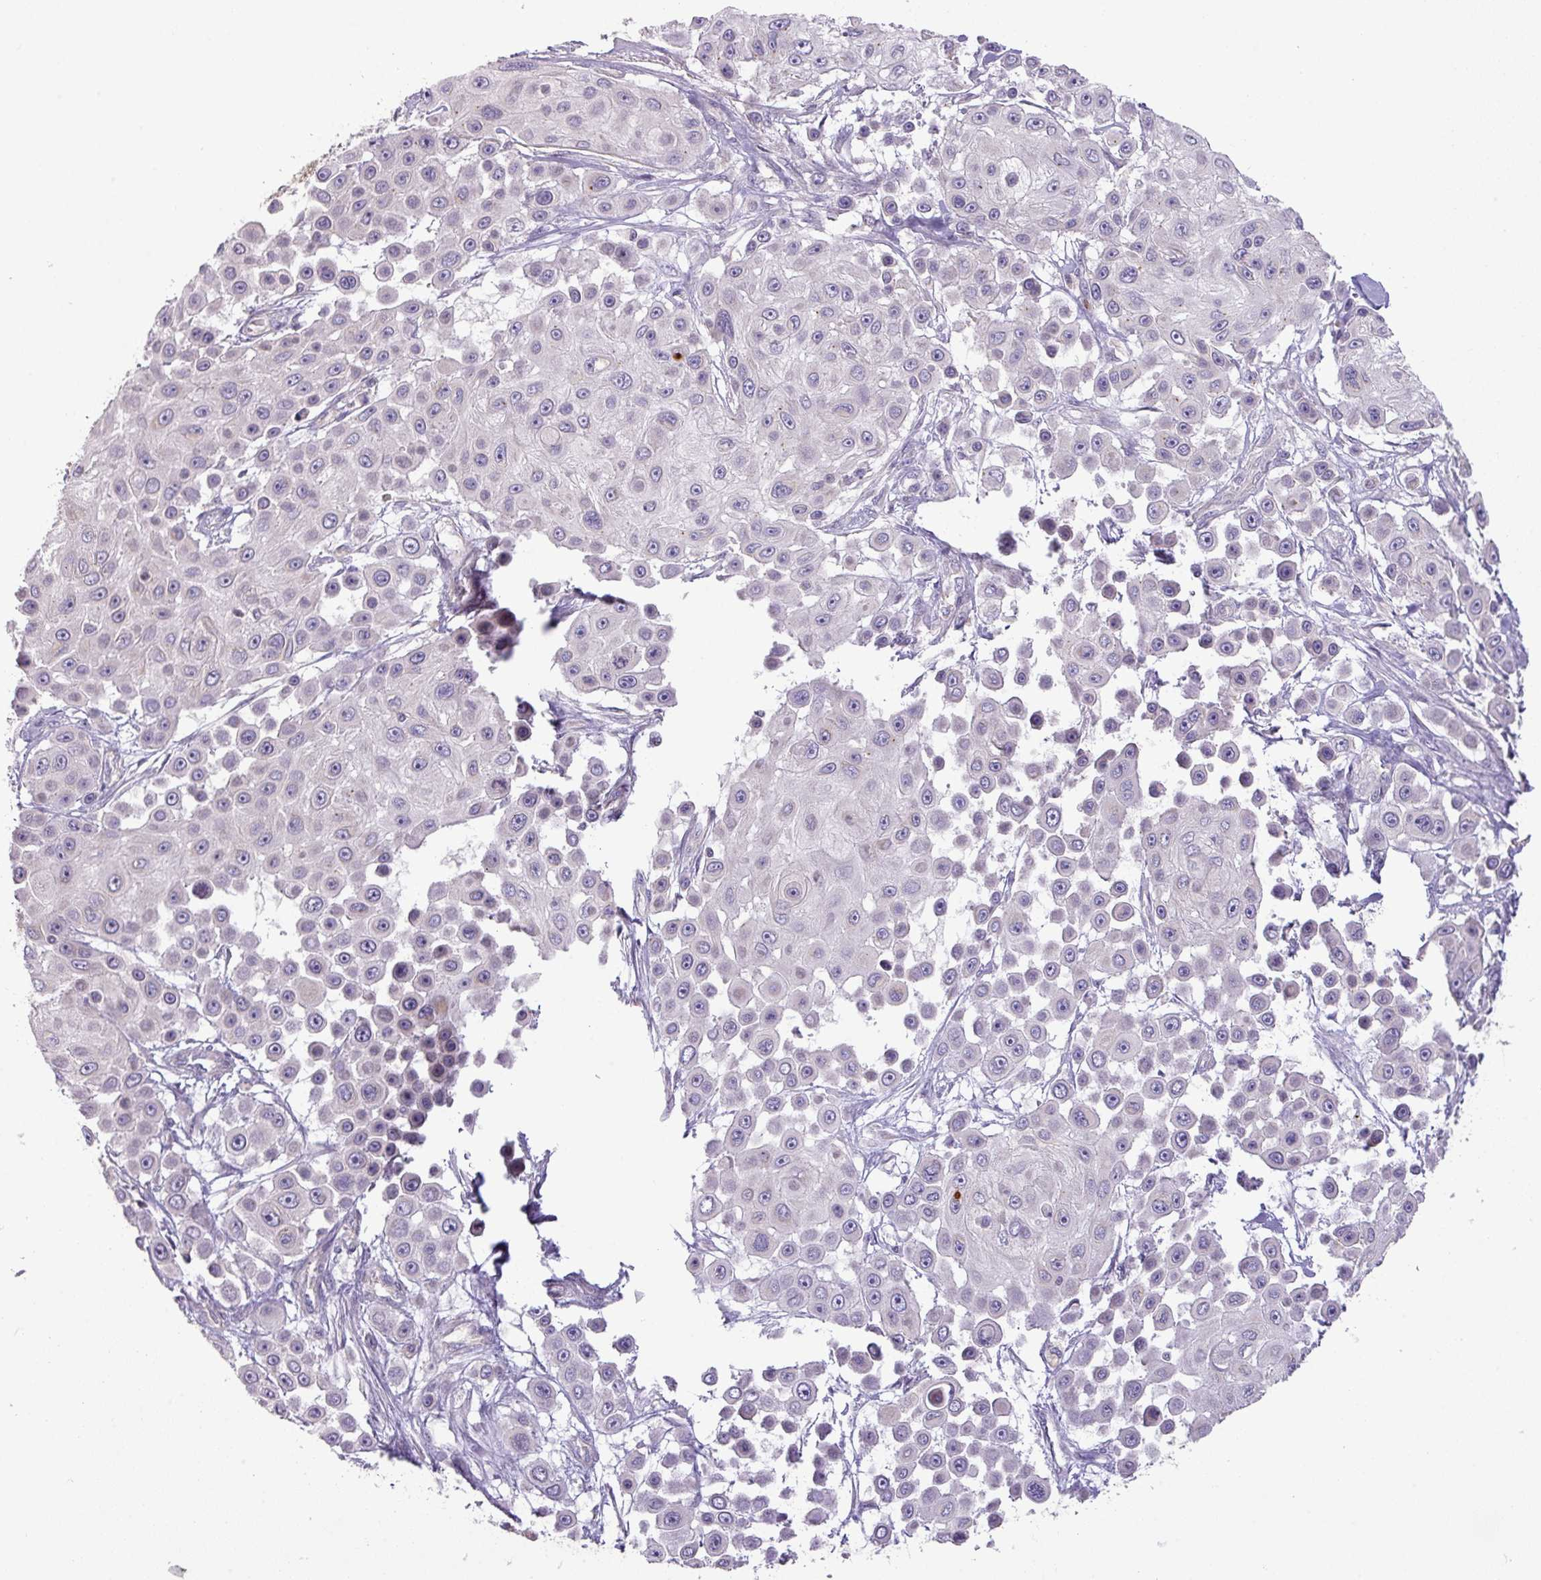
{"staining": {"intensity": "negative", "quantity": "none", "location": "none"}, "tissue": "skin cancer", "cell_type": "Tumor cells", "image_type": "cancer", "snomed": [{"axis": "morphology", "description": "Squamous cell carcinoma, NOS"}, {"axis": "topography", "description": "Skin"}], "caption": "Skin squamous cell carcinoma was stained to show a protein in brown. There is no significant staining in tumor cells.", "gene": "ZNF394", "patient": {"sex": "male", "age": 67}}